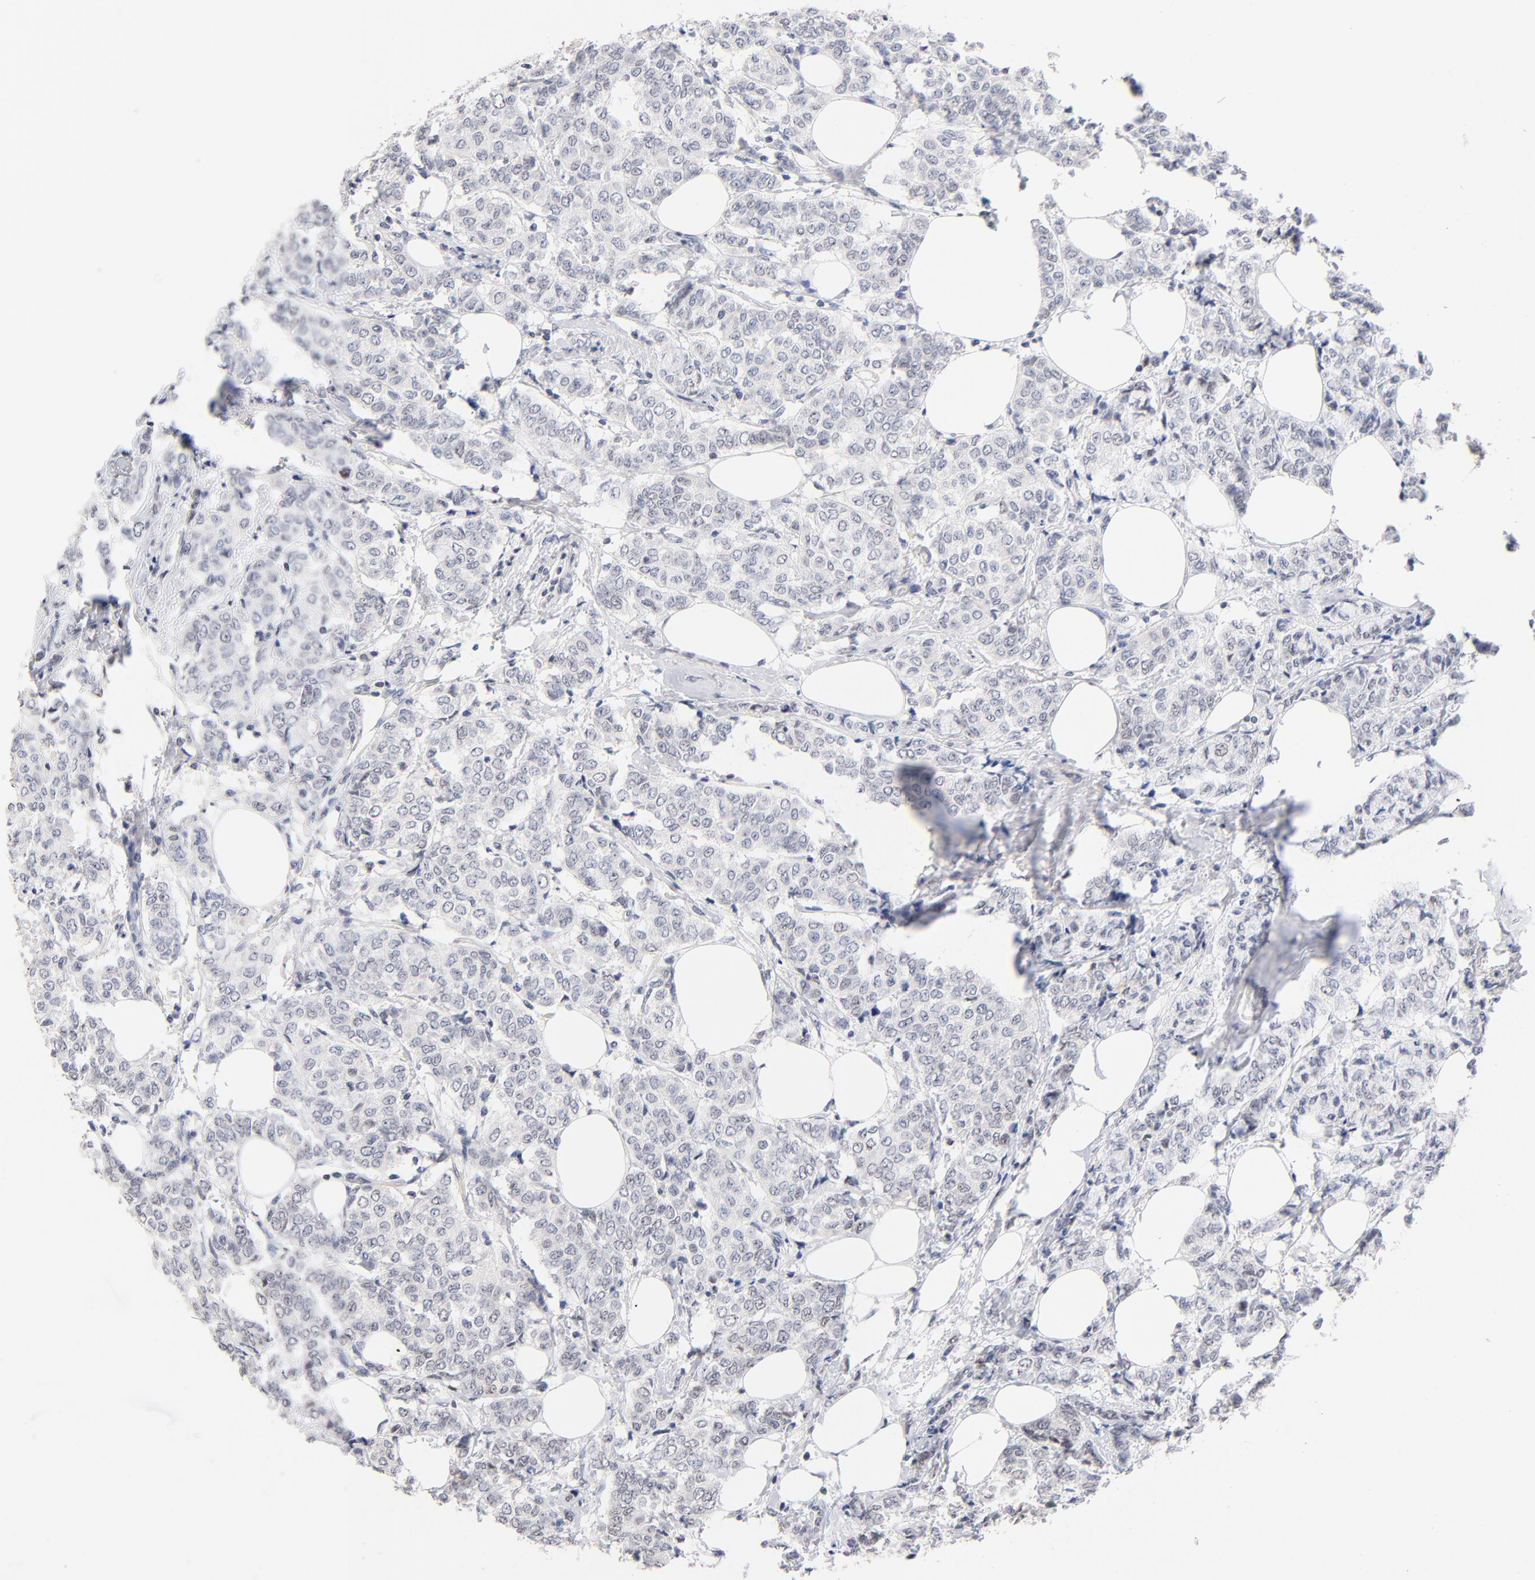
{"staining": {"intensity": "weak", "quantity": "25%-75%", "location": "nuclear"}, "tissue": "breast cancer", "cell_type": "Tumor cells", "image_type": "cancer", "snomed": [{"axis": "morphology", "description": "Lobular carcinoma"}, {"axis": "topography", "description": "Breast"}], "caption": "Breast cancer (lobular carcinoma) stained for a protein (brown) exhibits weak nuclear positive positivity in about 25%-75% of tumor cells.", "gene": "ORC2", "patient": {"sex": "female", "age": 60}}